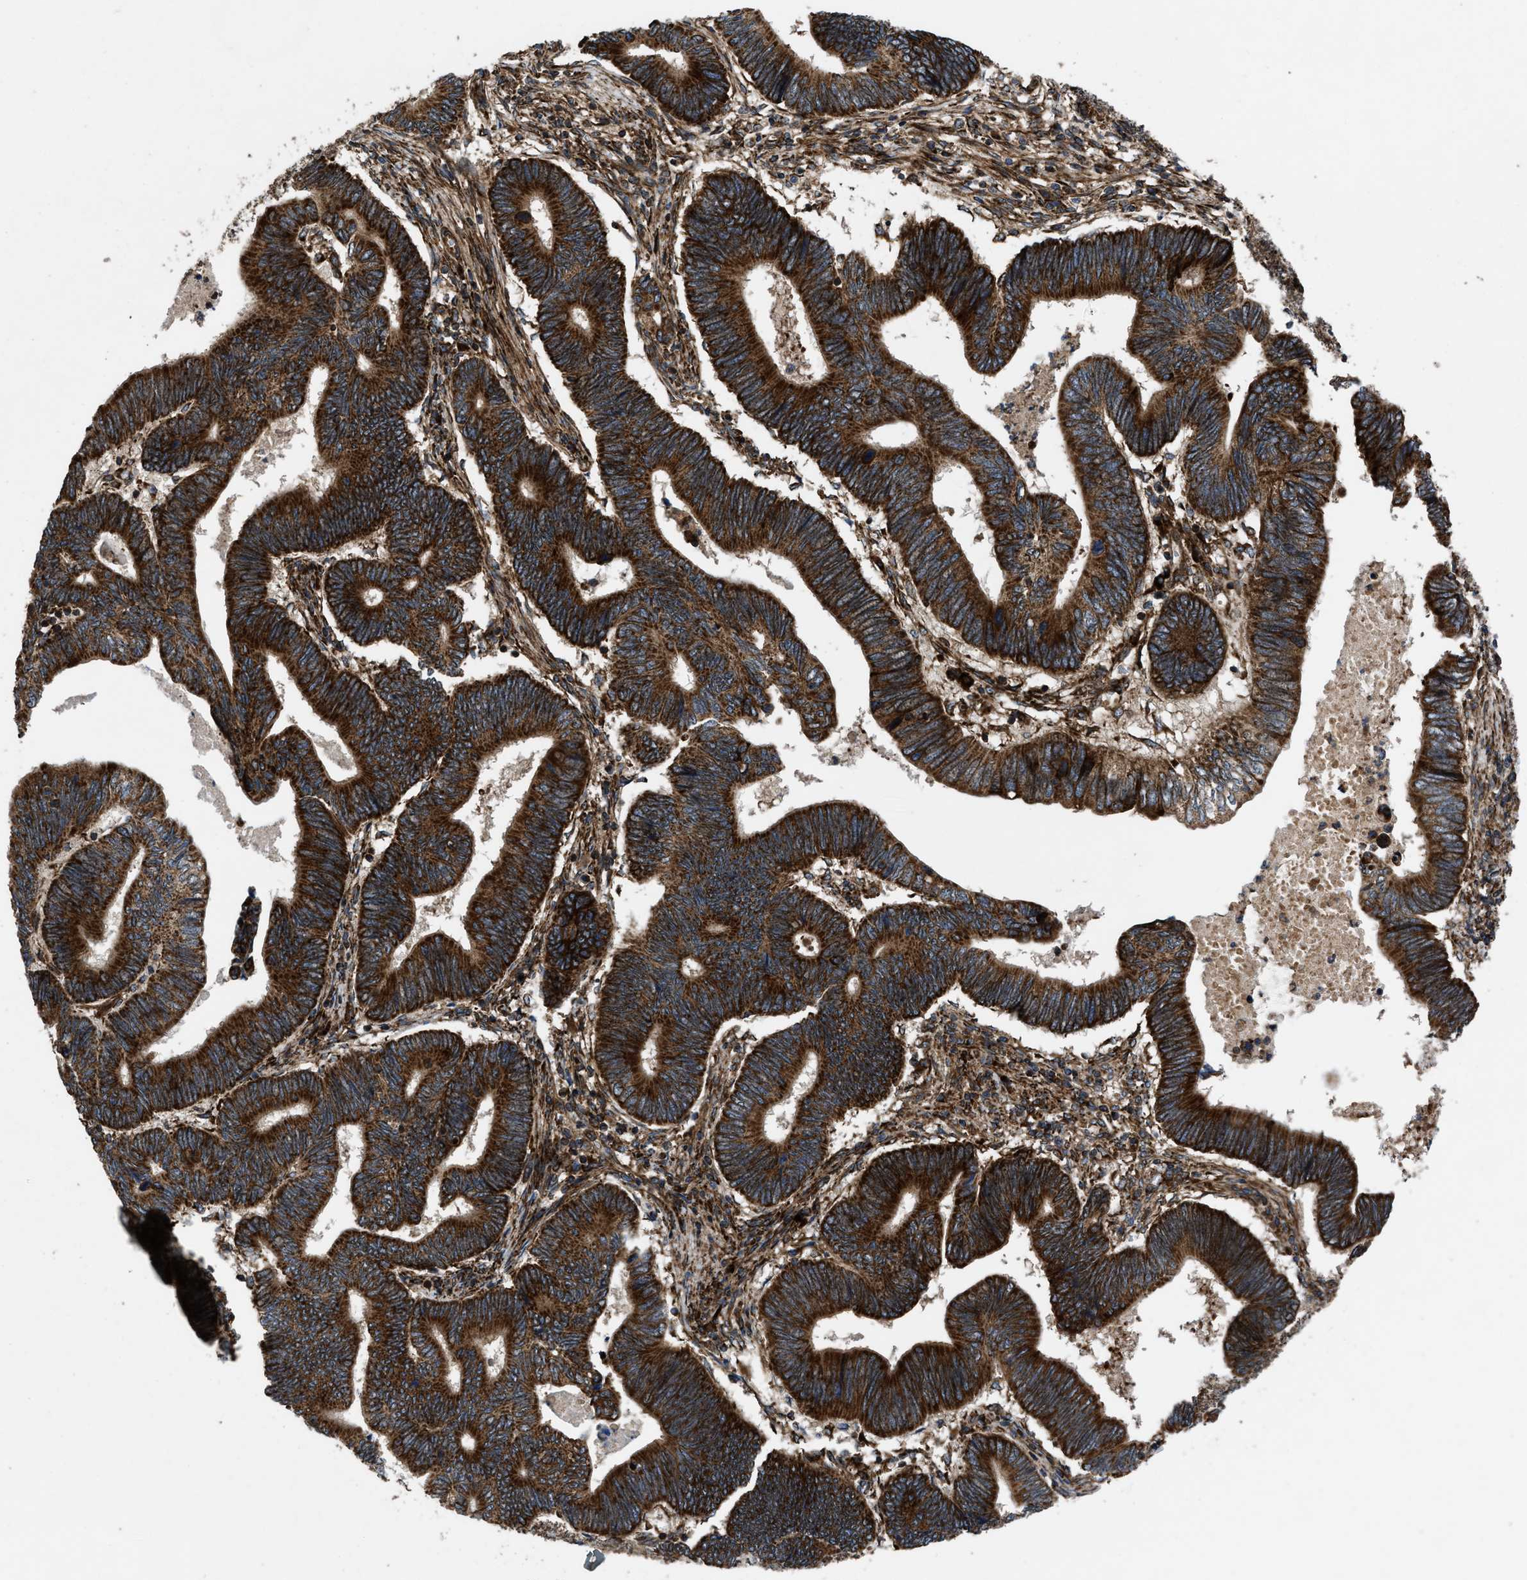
{"staining": {"intensity": "strong", "quantity": ">75%", "location": "cytoplasmic/membranous"}, "tissue": "pancreatic cancer", "cell_type": "Tumor cells", "image_type": "cancer", "snomed": [{"axis": "morphology", "description": "Adenocarcinoma, NOS"}, {"axis": "topography", "description": "Pancreas"}], "caption": "Protein expression analysis of human pancreatic adenocarcinoma reveals strong cytoplasmic/membranous expression in approximately >75% of tumor cells.", "gene": "PER3", "patient": {"sex": "female", "age": 70}}